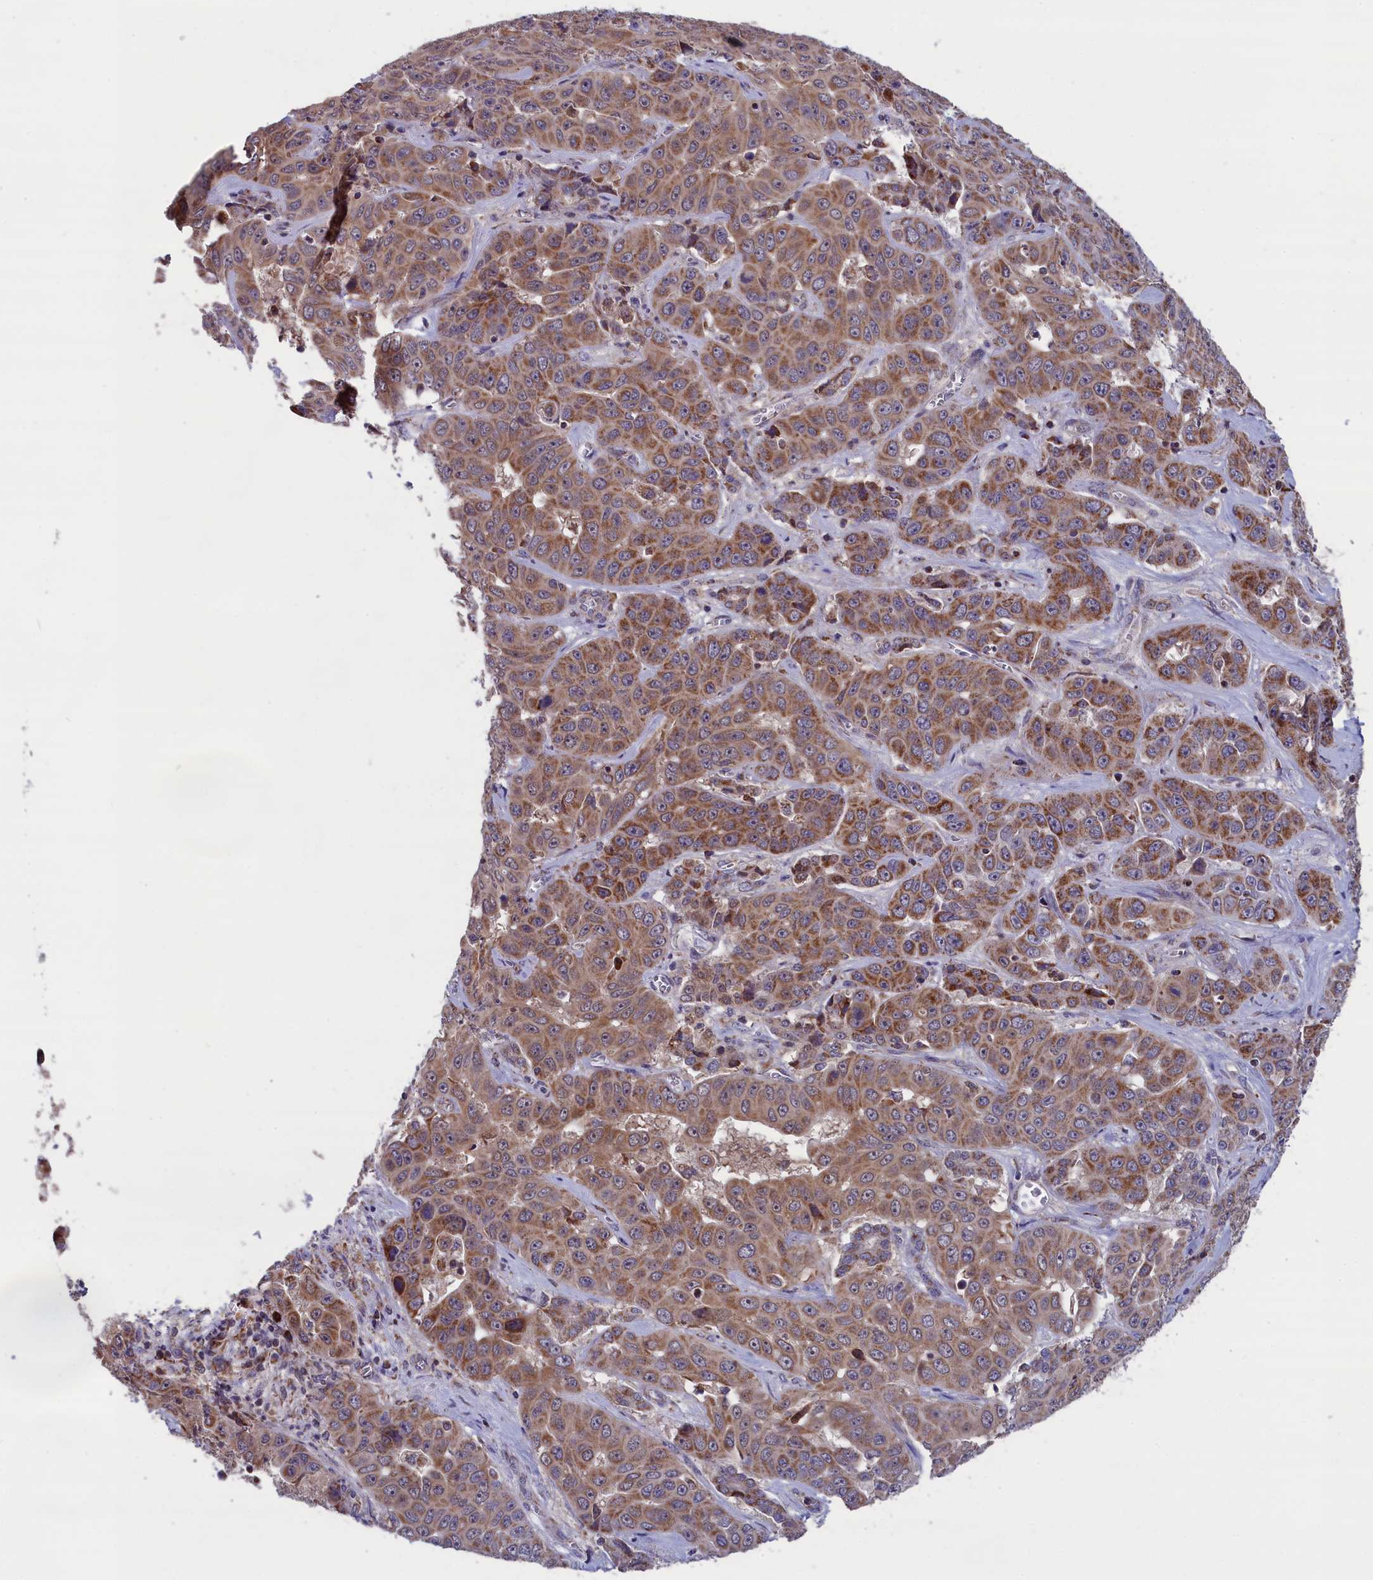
{"staining": {"intensity": "moderate", "quantity": ">75%", "location": "cytoplasmic/membranous"}, "tissue": "liver cancer", "cell_type": "Tumor cells", "image_type": "cancer", "snomed": [{"axis": "morphology", "description": "Cholangiocarcinoma"}, {"axis": "topography", "description": "Liver"}], "caption": "There is medium levels of moderate cytoplasmic/membranous staining in tumor cells of cholangiocarcinoma (liver), as demonstrated by immunohistochemical staining (brown color).", "gene": "TIMM44", "patient": {"sex": "female", "age": 52}}